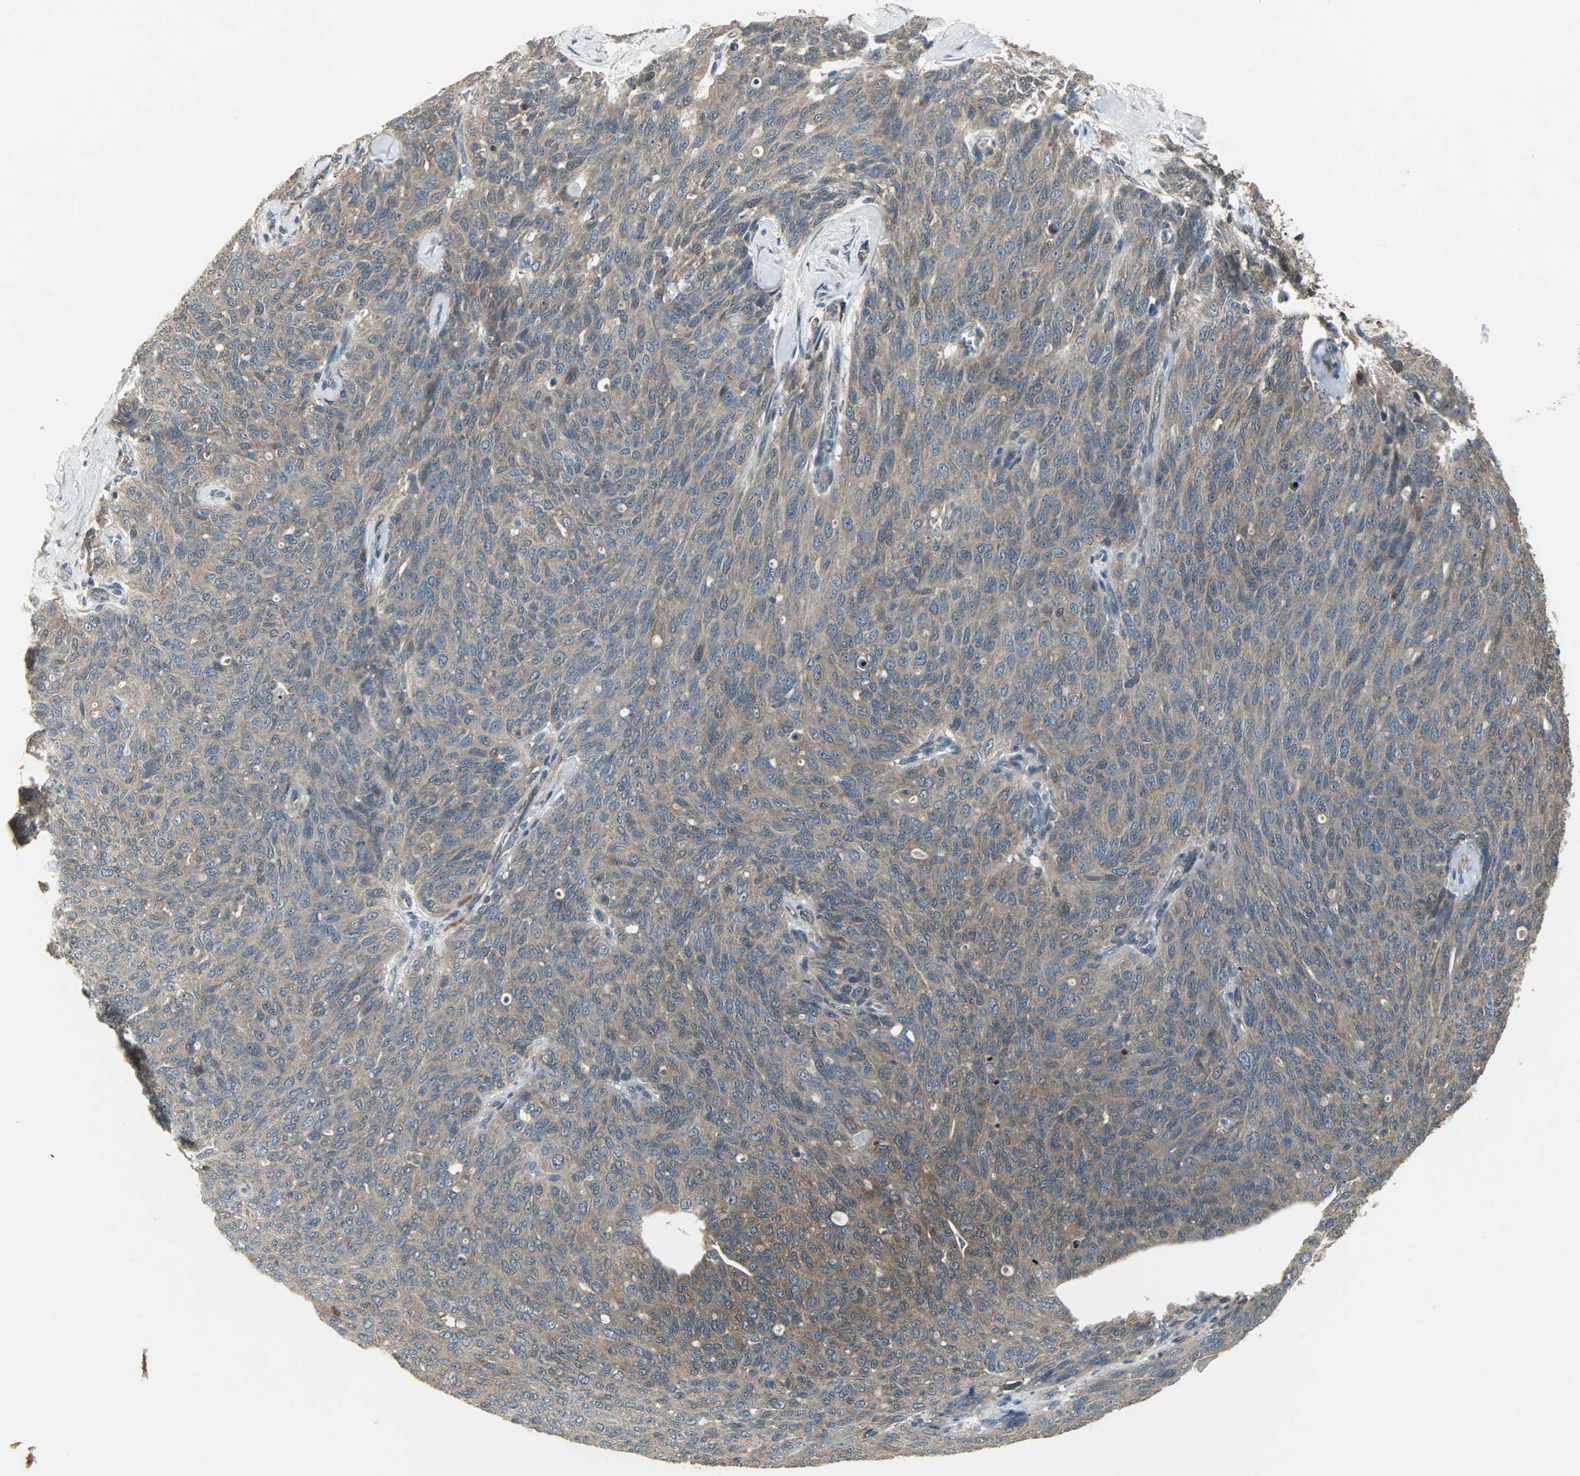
{"staining": {"intensity": "moderate", "quantity": ">75%", "location": "cytoplasmic/membranous"}, "tissue": "ovarian cancer", "cell_type": "Tumor cells", "image_type": "cancer", "snomed": [{"axis": "morphology", "description": "Carcinoma, endometroid"}, {"axis": "topography", "description": "Ovary"}], "caption": "A micrograph showing moderate cytoplasmic/membranous staining in about >75% of tumor cells in ovarian cancer (endometroid carcinoma), as visualized by brown immunohistochemical staining.", "gene": "AMT", "patient": {"sex": "female", "age": 60}}